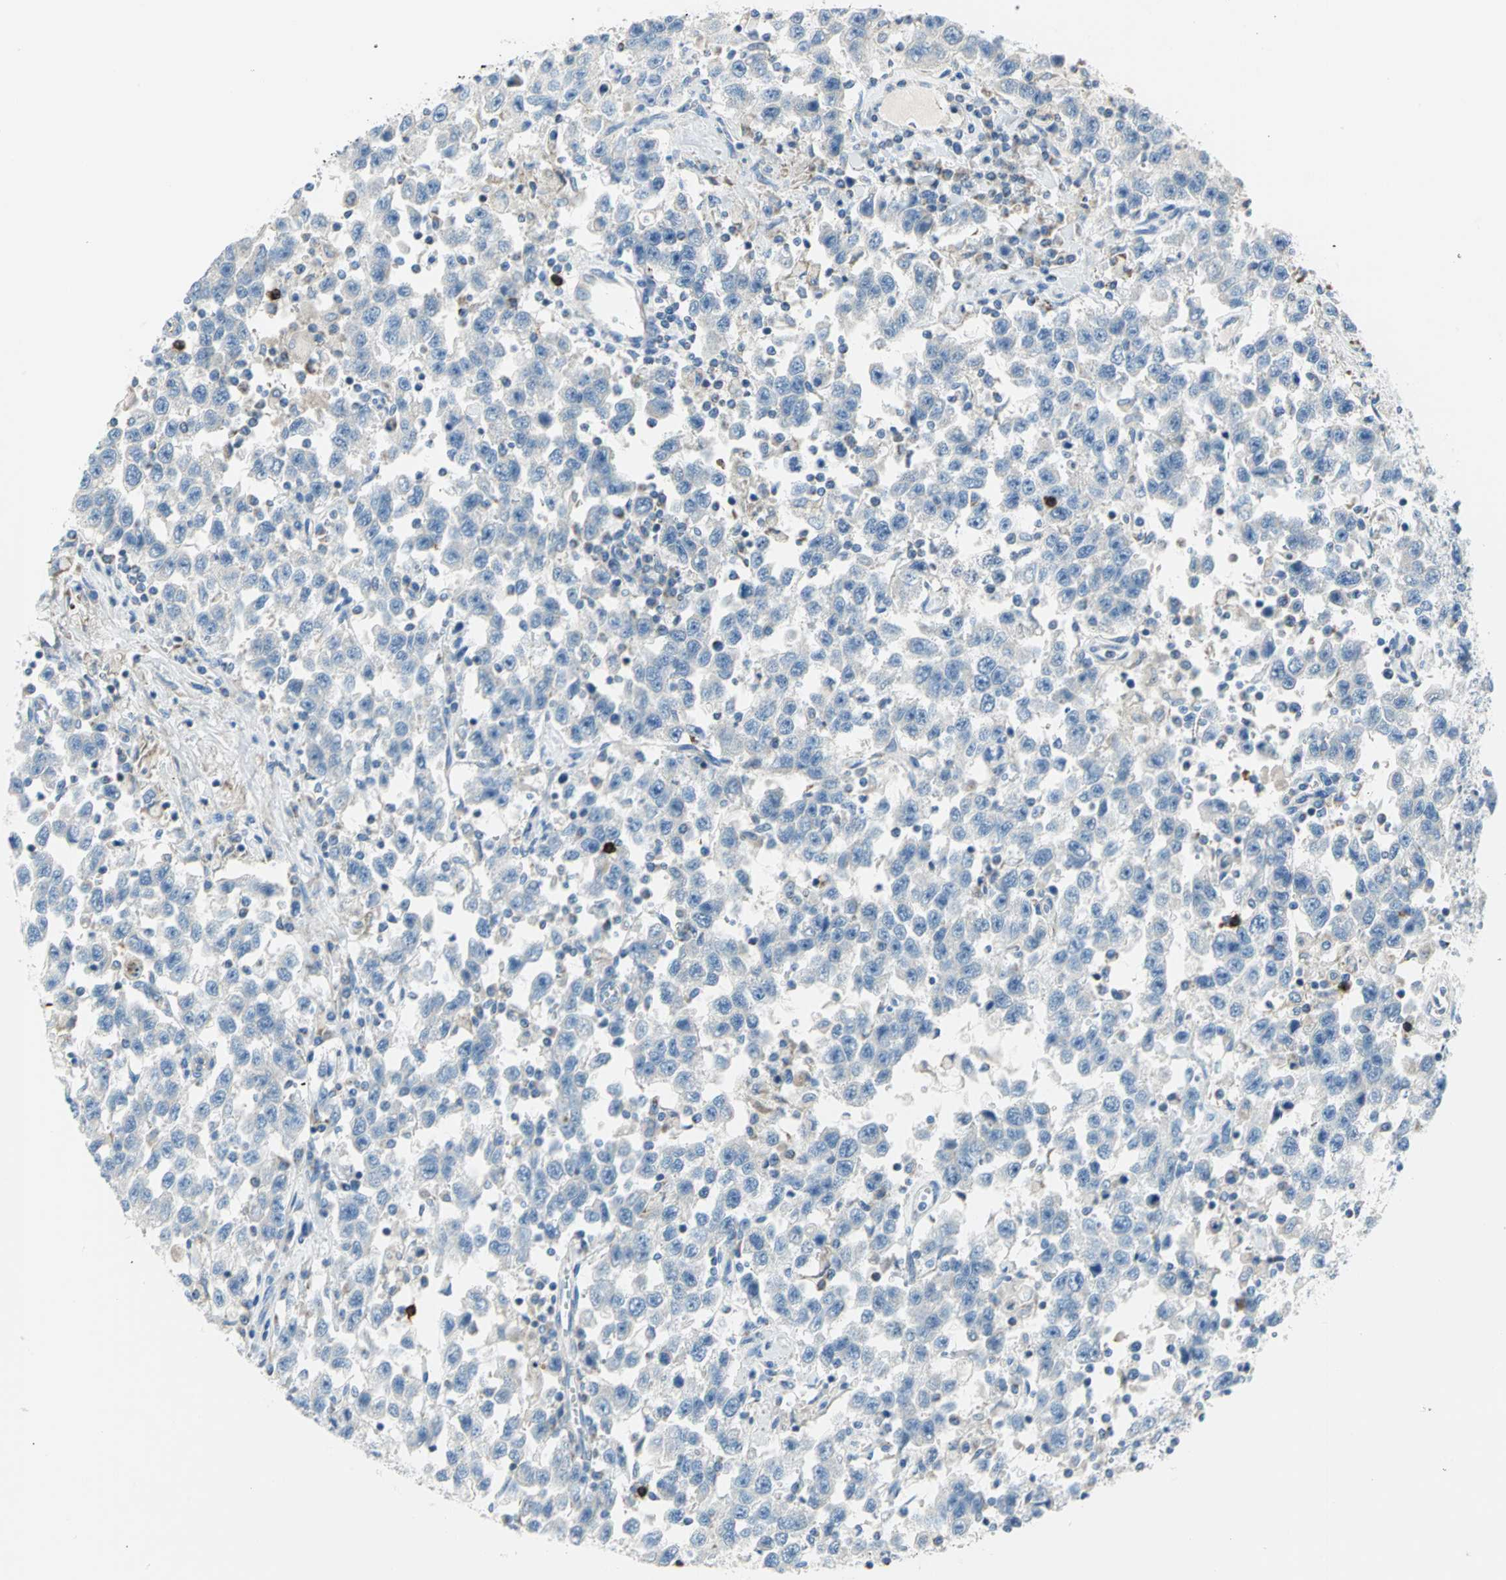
{"staining": {"intensity": "negative", "quantity": "none", "location": "none"}, "tissue": "testis cancer", "cell_type": "Tumor cells", "image_type": "cancer", "snomed": [{"axis": "morphology", "description": "Seminoma, NOS"}, {"axis": "topography", "description": "Testis"}], "caption": "Tumor cells are negative for protein expression in human testis cancer.", "gene": "ALOX15", "patient": {"sex": "male", "age": 41}}